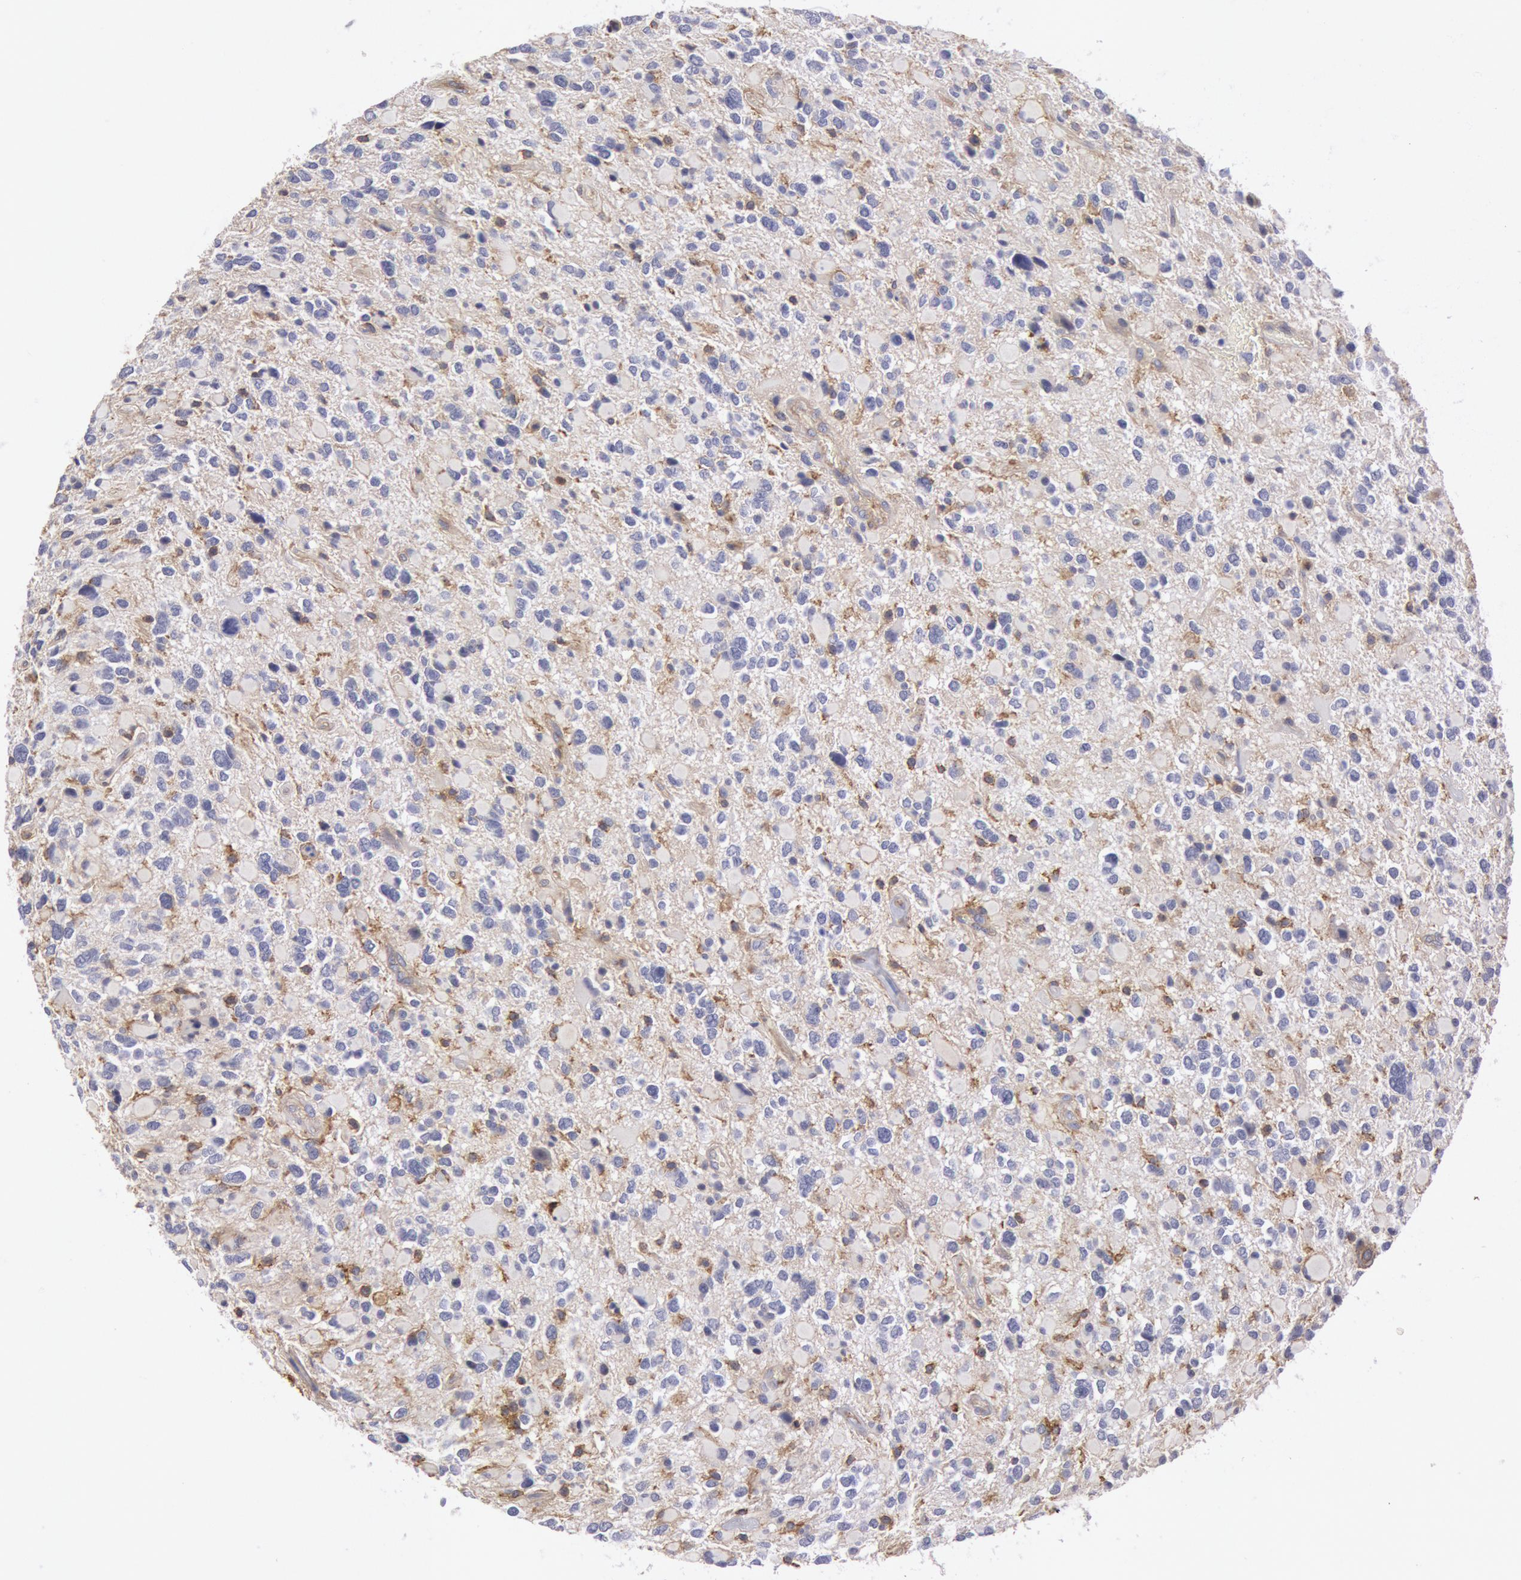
{"staining": {"intensity": "moderate", "quantity": "<25%", "location": "cytoplasmic/membranous"}, "tissue": "glioma", "cell_type": "Tumor cells", "image_type": "cancer", "snomed": [{"axis": "morphology", "description": "Glioma, malignant, High grade"}, {"axis": "topography", "description": "Brain"}], "caption": "IHC of human glioma demonstrates low levels of moderate cytoplasmic/membranous expression in about <25% of tumor cells.", "gene": "SNAP23", "patient": {"sex": "female", "age": 37}}